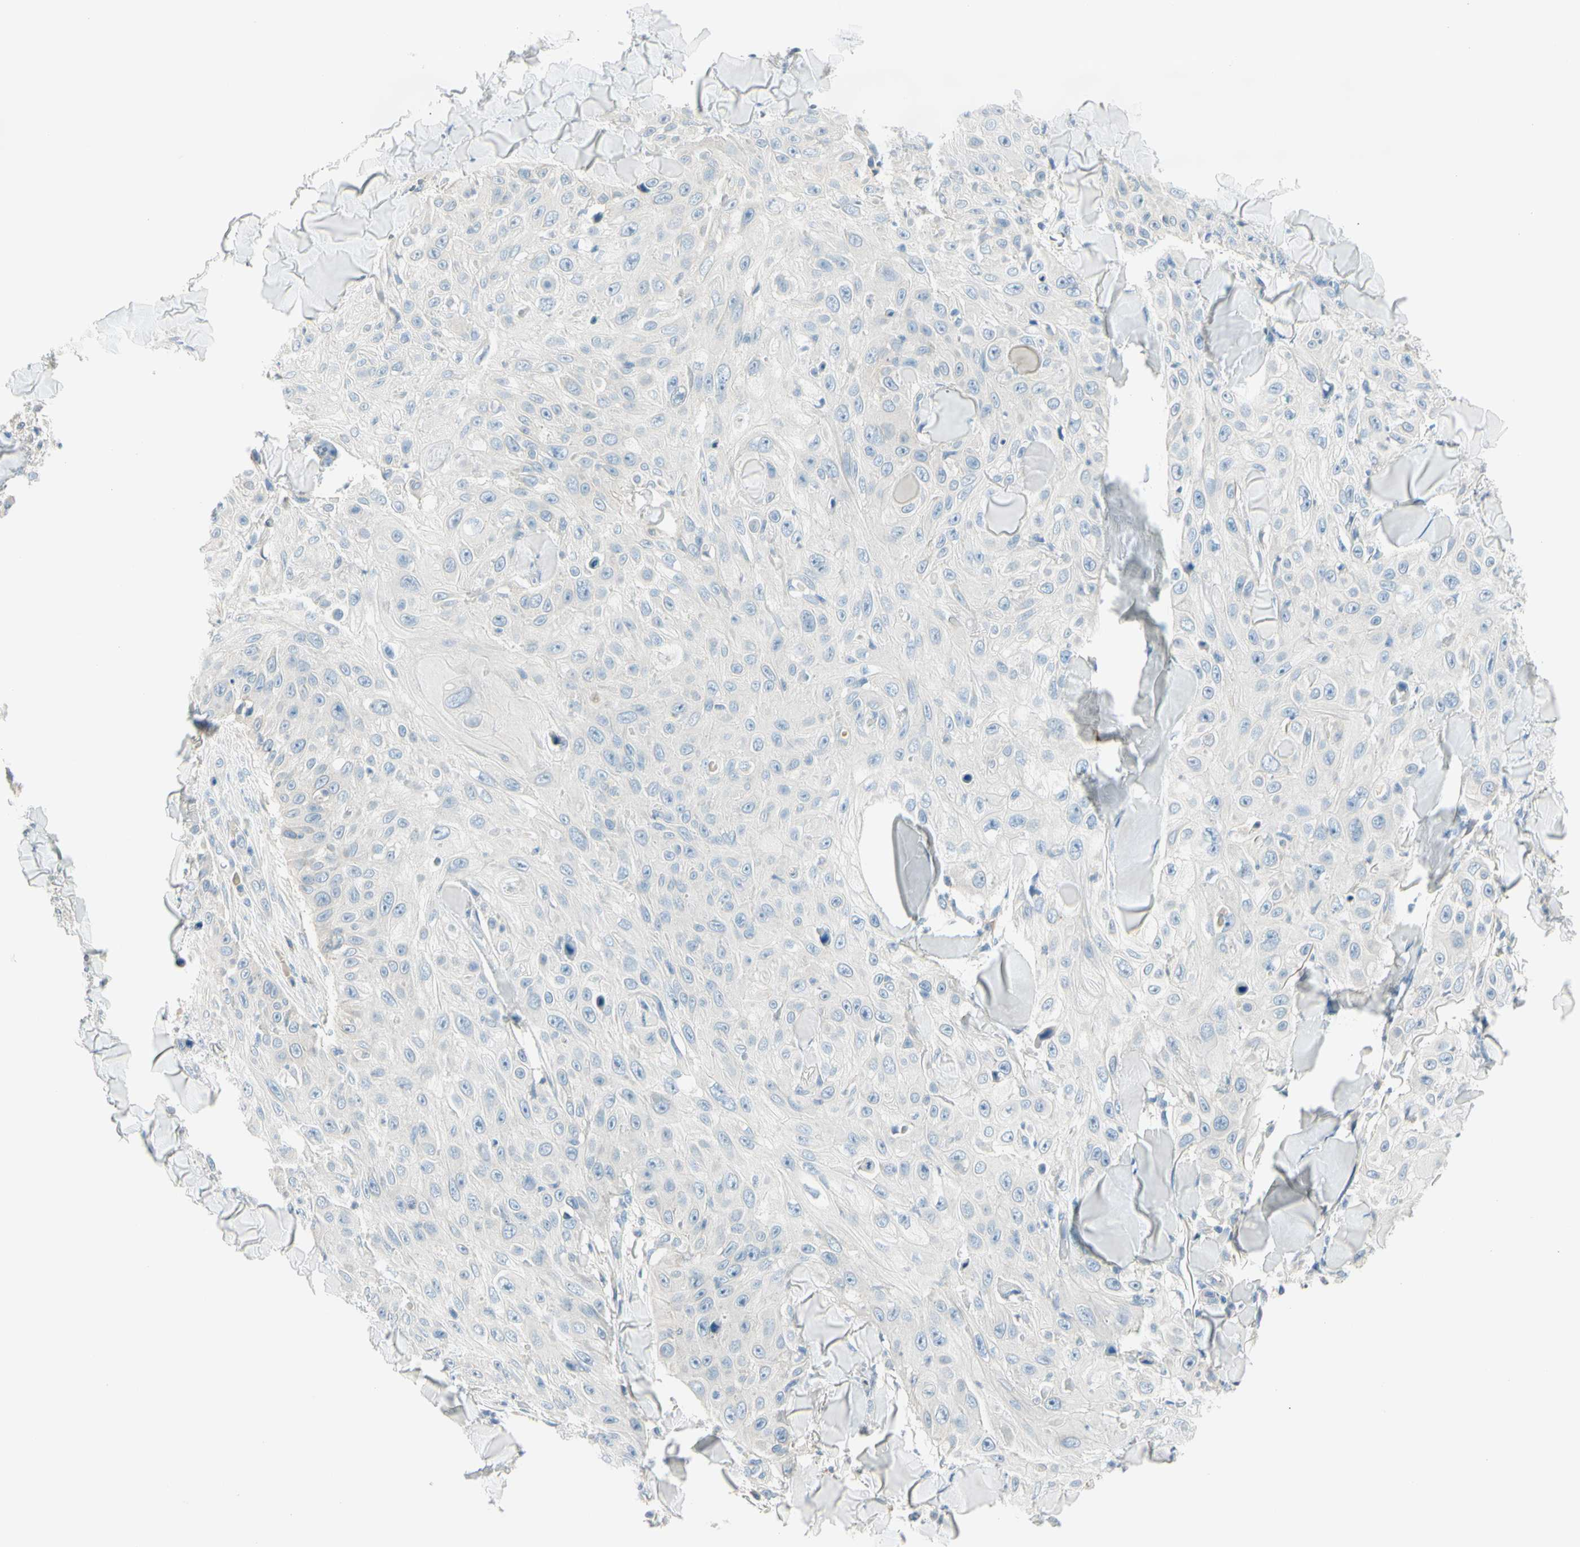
{"staining": {"intensity": "negative", "quantity": "none", "location": "none"}, "tissue": "skin cancer", "cell_type": "Tumor cells", "image_type": "cancer", "snomed": [{"axis": "morphology", "description": "Squamous cell carcinoma, NOS"}, {"axis": "topography", "description": "Skin"}], "caption": "Immunohistochemistry (IHC) of skin cancer (squamous cell carcinoma) shows no staining in tumor cells.", "gene": "SLC6A15", "patient": {"sex": "male", "age": 86}}